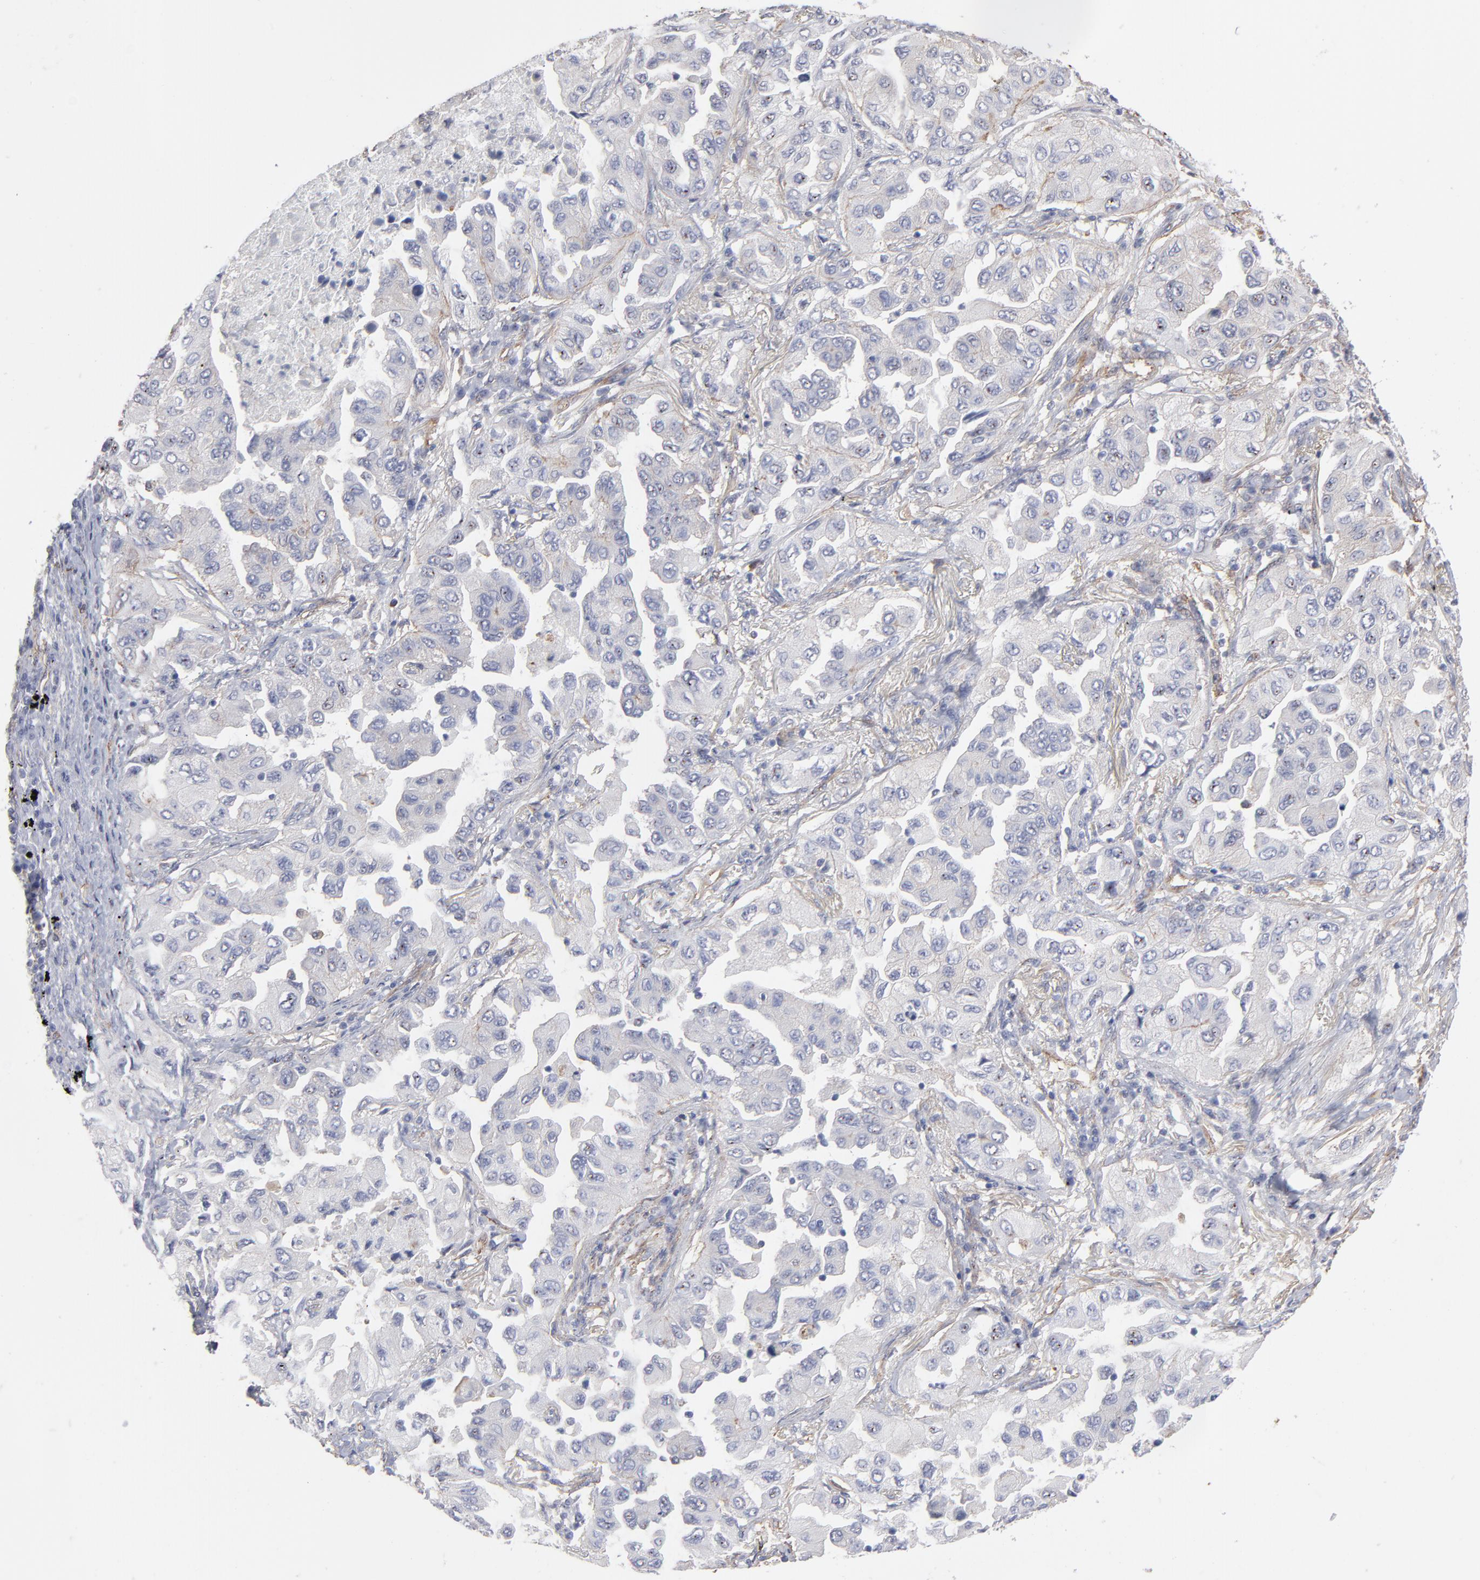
{"staining": {"intensity": "negative", "quantity": "none", "location": "none"}, "tissue": "lung cancer", "cell_type": "Tumor cells", "image_type": "cancer", "snomed": [{"axis": "morphology", "description": "Adenocarcinoma, NOS"}, {"axis": "topography", "description": "Lung"}], "caption": "This photomicrograph is of lung cancer (adenocarcinoma) stained with IHC to label a protein in brown with the nuclei are counter-stained blue. There is no positivity in tumor cells.", "gene": "PXN", "patient": {"sex": "female", "age": 65}}